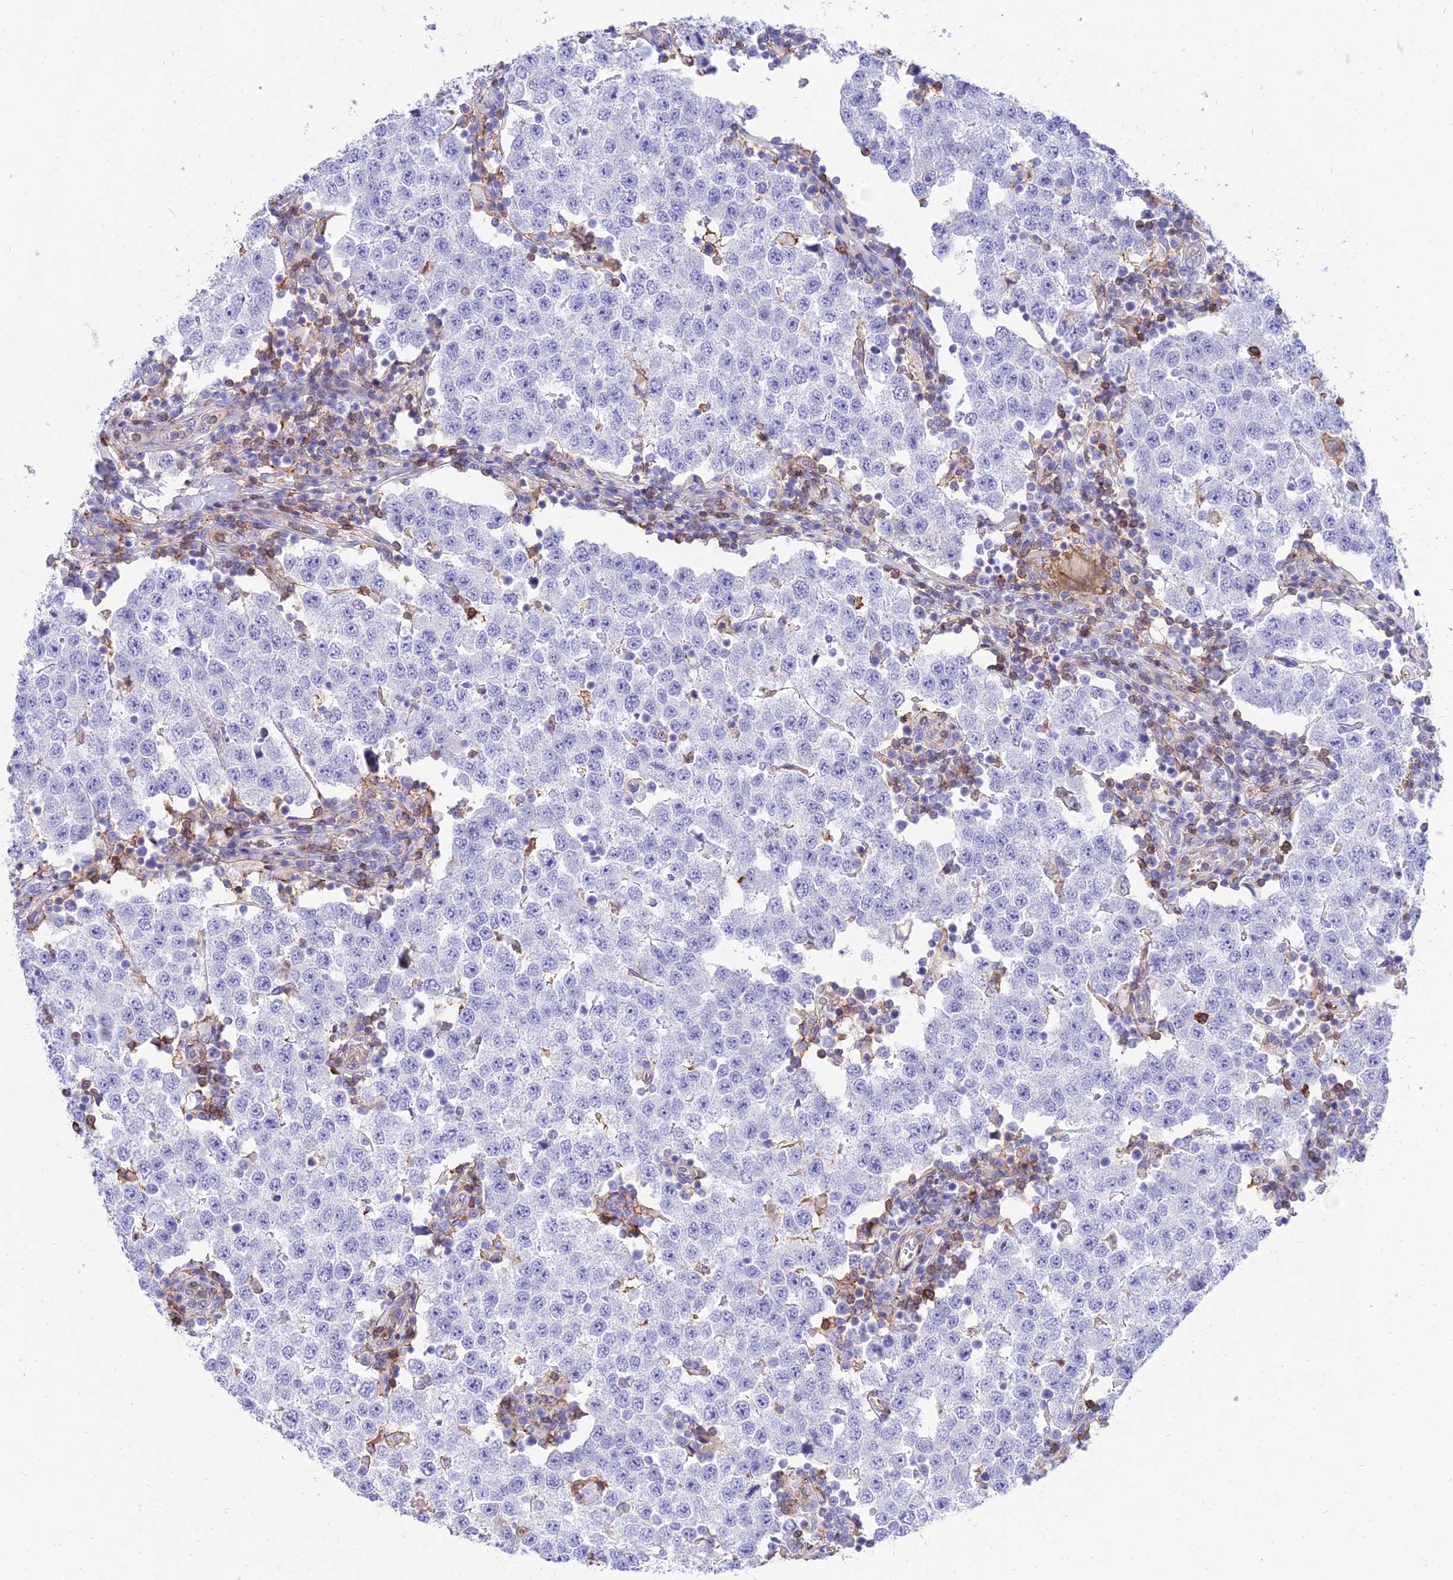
{"staining": {"intensity": "negative", "quantity": "none", "location": "none"}, "tissue": "testis cancer", "cell_type": "Tumor cells", "image_type": "cancer", "snomed": [{"axis": "morphology", "description": "Seminoma, NOS"}, {"axis": "topography", "description": "Testis"}], "caption": "Image shows no significant protein positivity in tumor cells of testis seminoma. (Brightfield microscopy of DAB immunohistochemistry at high magnification).", "gene": "SREK1IP1", "patient": {"sex": "male", "age": 34}}